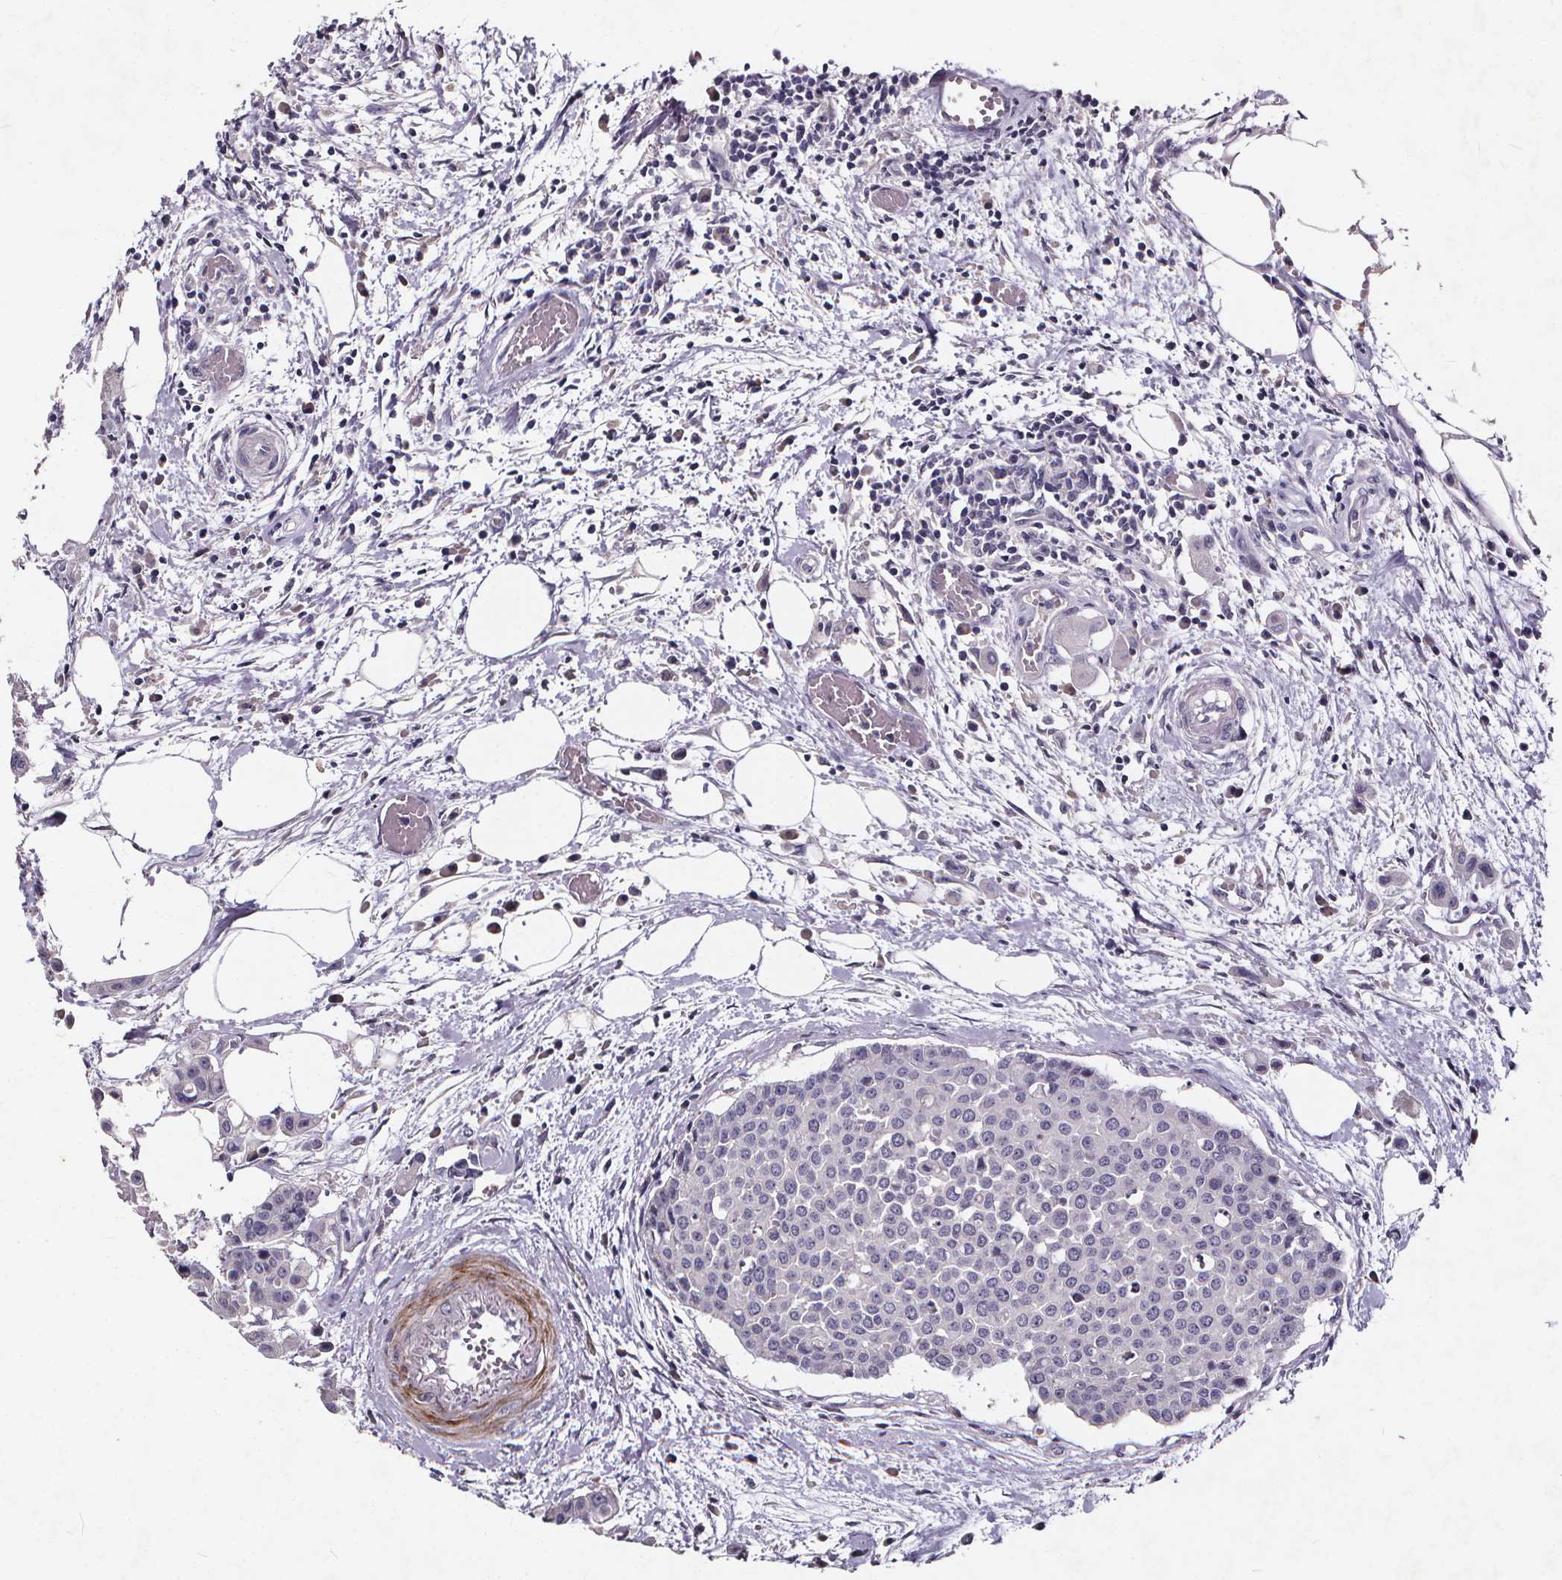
{"staining": {"intensity": "negative", "quantity": "none", "location": "none"}, "tissue": "carcinoid", "cell_type": "Tumor cells", "image_type": "cancer", "snomed": [{"axis": "morphology", "description": "Carcinoid, malignant, NOS"}, {"axis": "topography", "description": "Colon"}], "caption": "This is an immunohistochemistry (IHC) image of malignant carcinoid. There is no positivity in tumor cells.", "gene": "TSPAN14", "patient": {"sex": "male", "age": 81}}